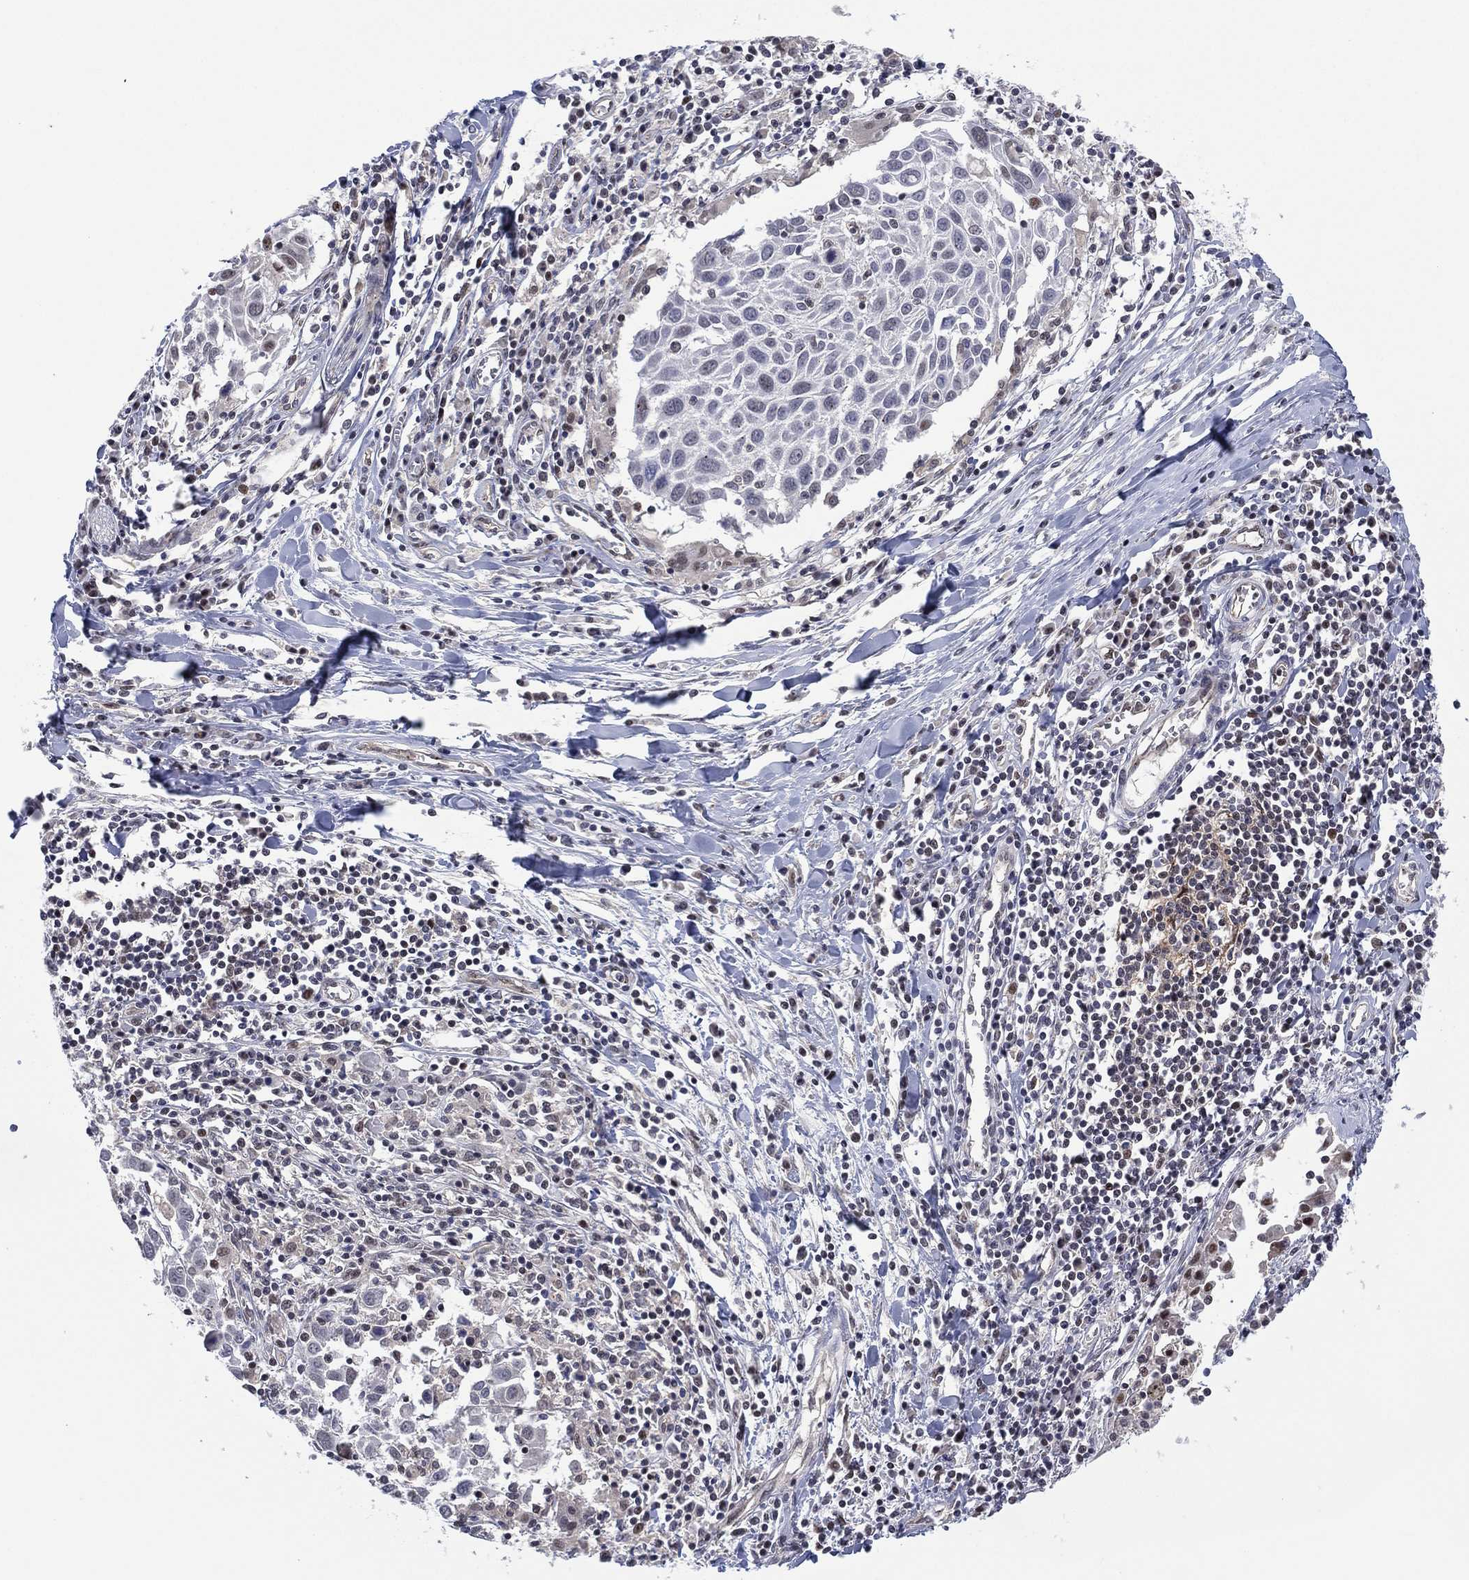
{"staining": {"intensity": "negative", "quantity": "none", "location": "none"}, "tissue": "lung cancer", "cell_type": "Tumor cells", "image_type": "cancer", "snomed": [{"axis": "morphology", "description": "Squamous cell carcinoma, NOS"}, {"axis": "topography", "description": "Lung"}], "caption": "The image exhibits no staining of tumor cells in squamous cell carcinoma (lung).", "gene": "GSE1", "patient": {"sex": "male", "age": 57}}